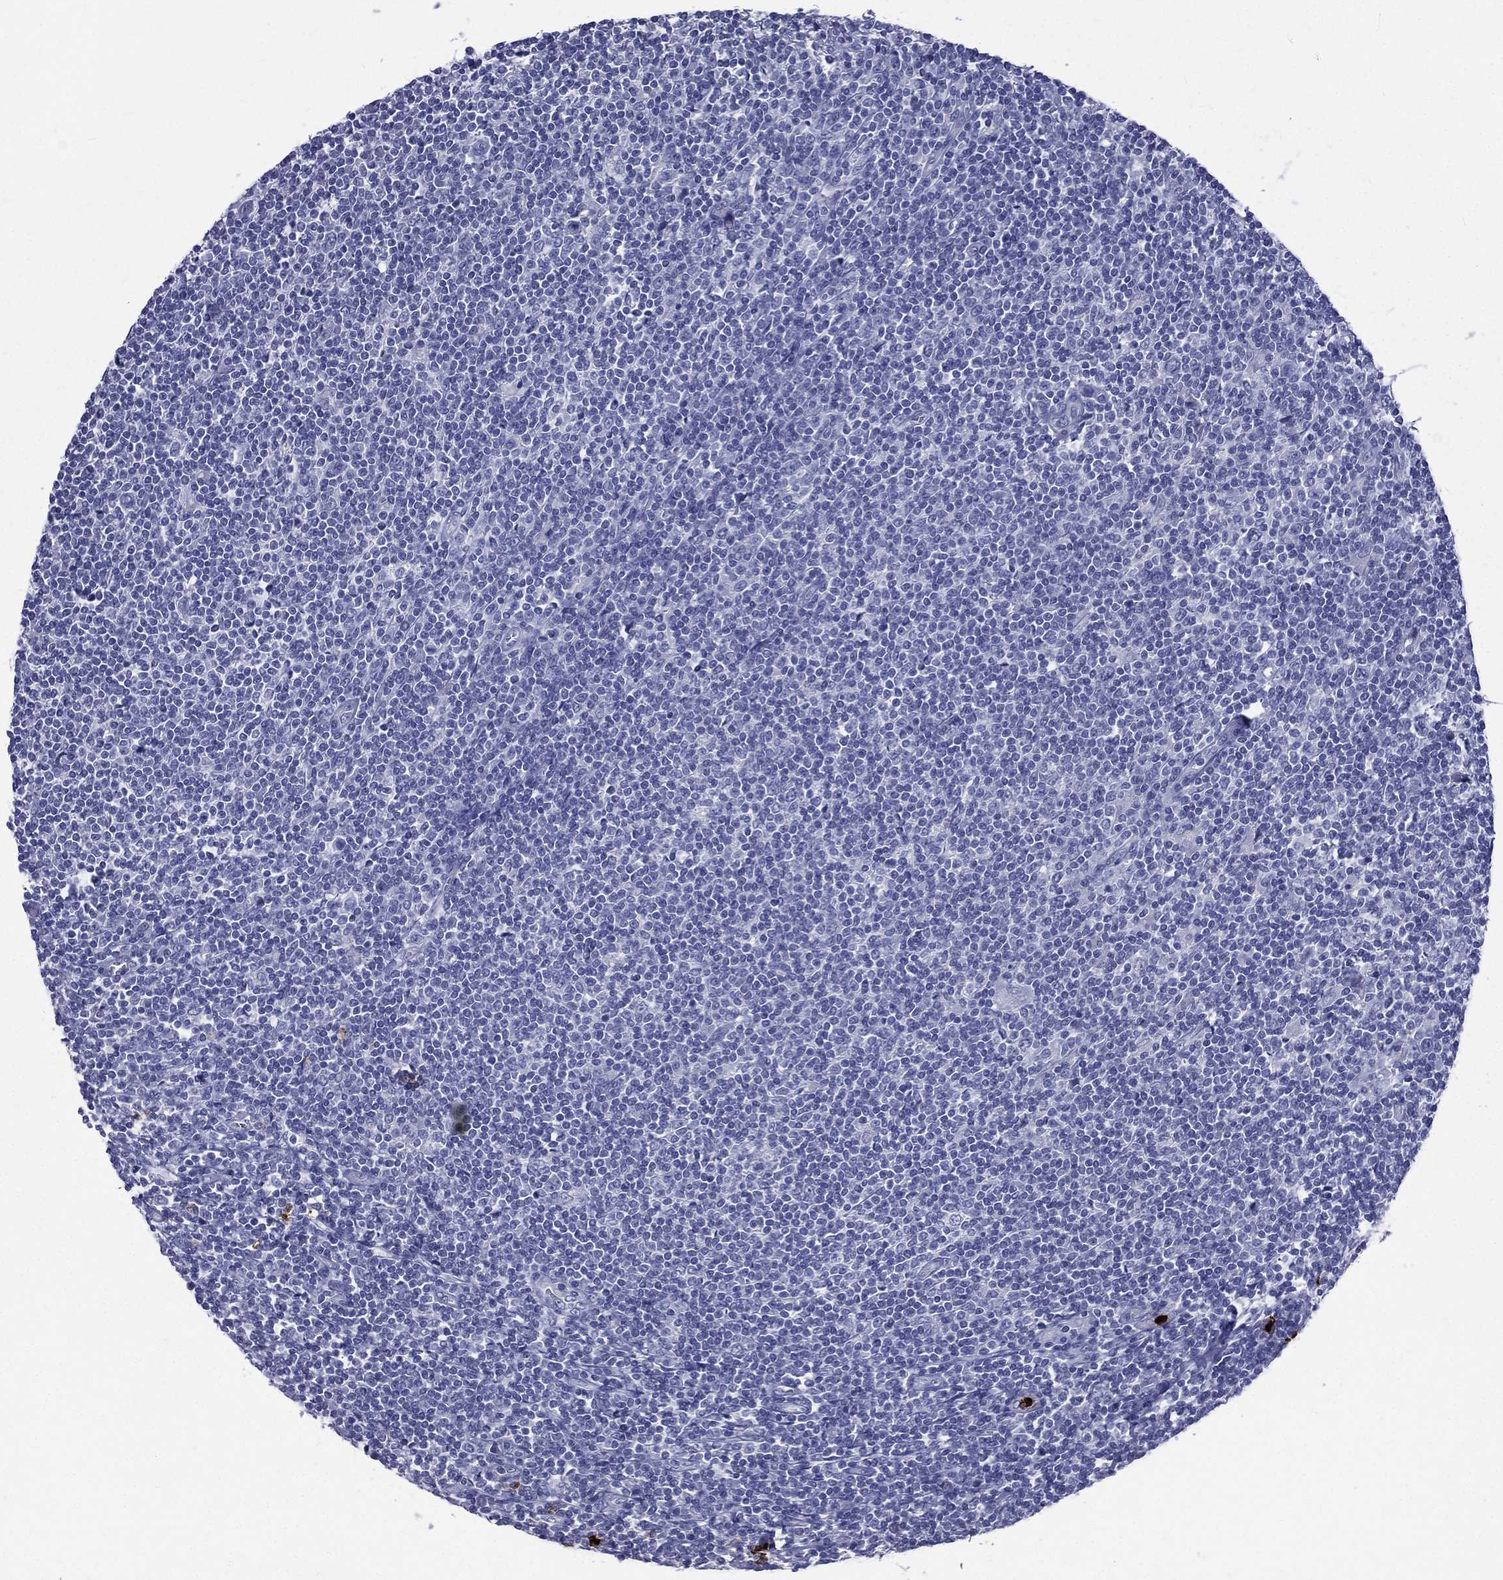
{"staining": {"intensity": "negative", "quantity": "none", "location": "none"}, "tissue": "lymphoma", "cell_type": "Tumor cells", "image_type": "cancer", "snomed": [{"axis": "morphology", "description": "Hodgkin's disease, NOS"}, {"axis": "topography", "description": "Lymph node"}], "caption": "Hodgkin's disease was stained to show a protein in brown. There is no significant positivity in tumor cells.", "gene": "ELANE", "patient": {"sex": "male", "age": 40}}